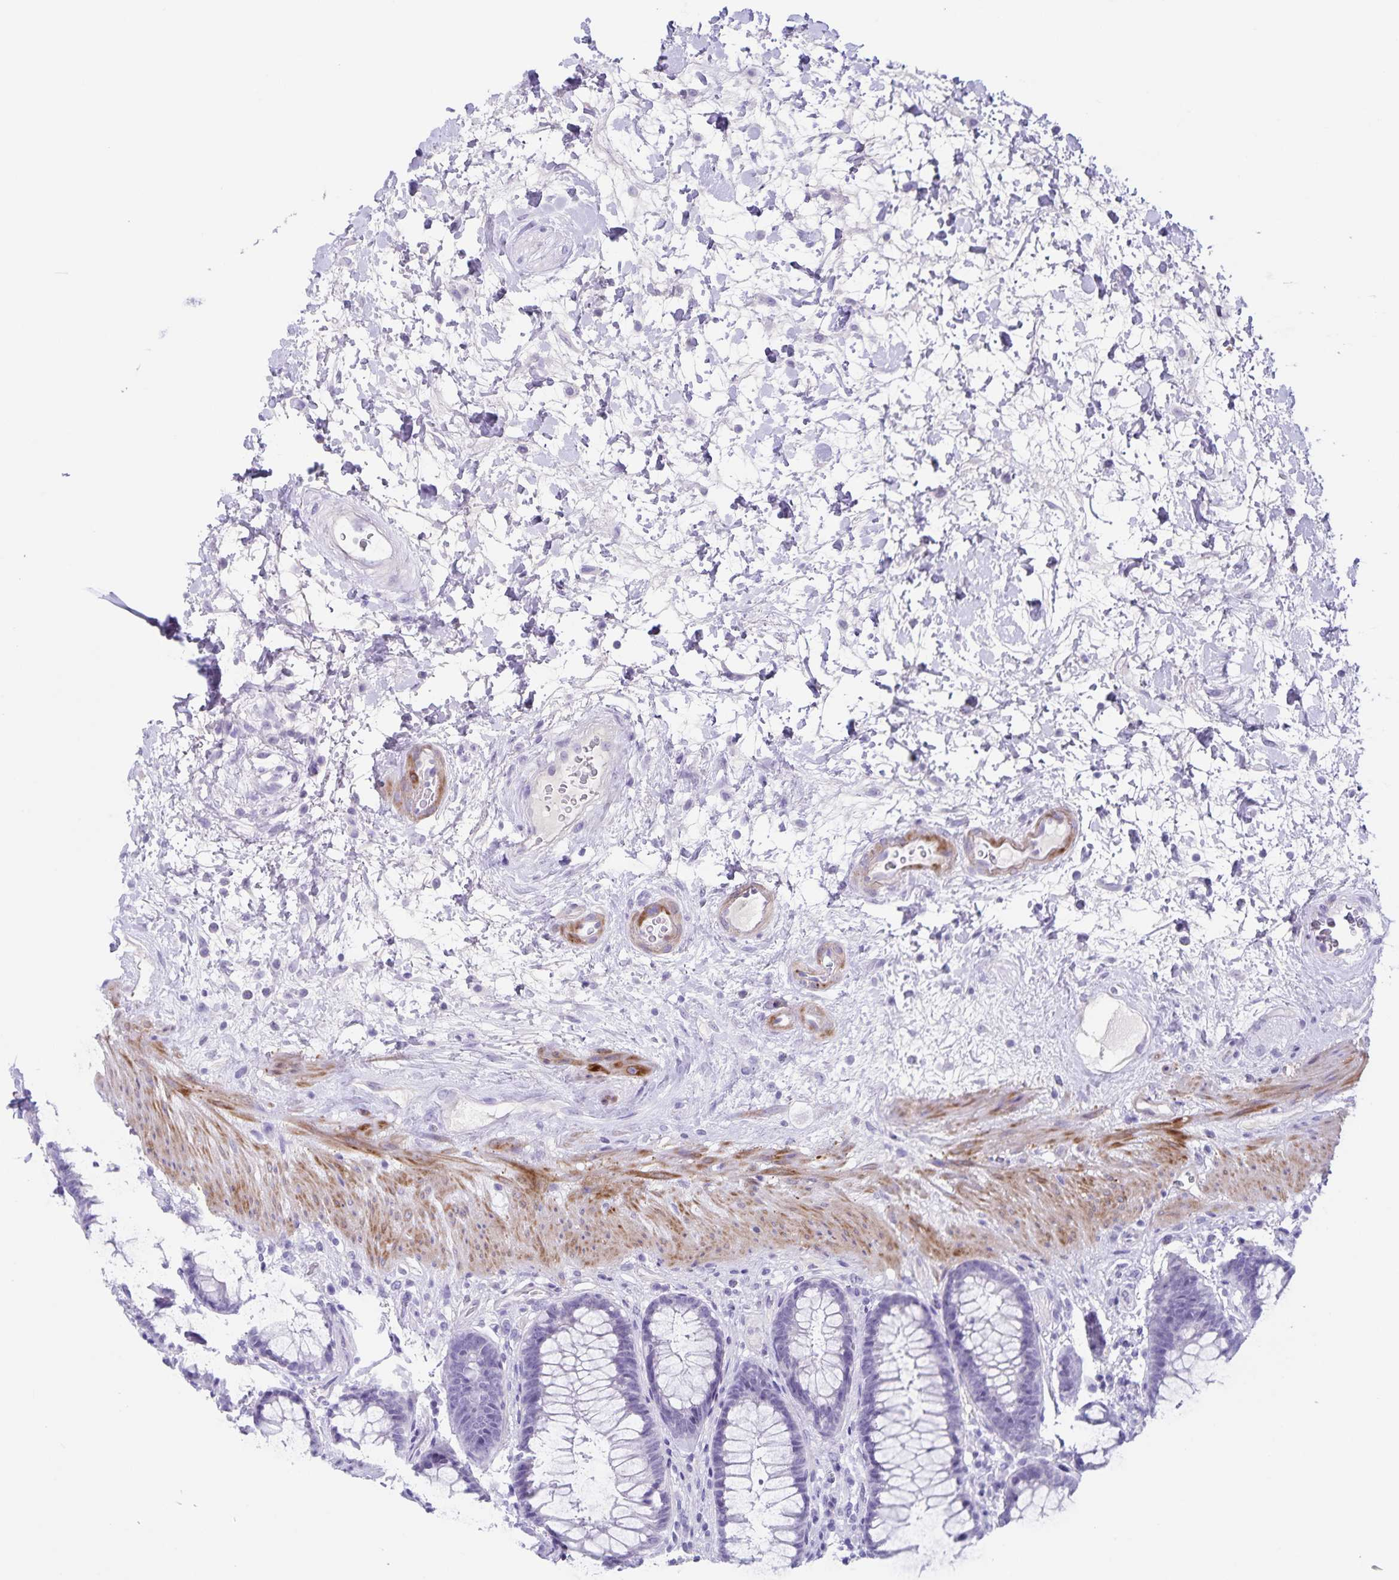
{"staining": {"intensity": "negative", "quantity": "none", "location": "none"}, "tissue": "rectum", "cell_type": "Glandular cells", "image_type": "normal", "snomed": [{"axis": "morphology", "description": "Normal tissue, NOS"}, {"axis": "topography", "description": "Rectum"}], "caption": "A high-resolution histopathology image shows immunohistochemistry staining of unremarkable rectum, which displays no significant expression in glandular cells. (Stains: DAB IHC with hematoxylin counter stain, Microscopy: brightfield microscopy at high magnification).", "gene": "C11orf42", "patient": {"sex": "male", "age": 72}}